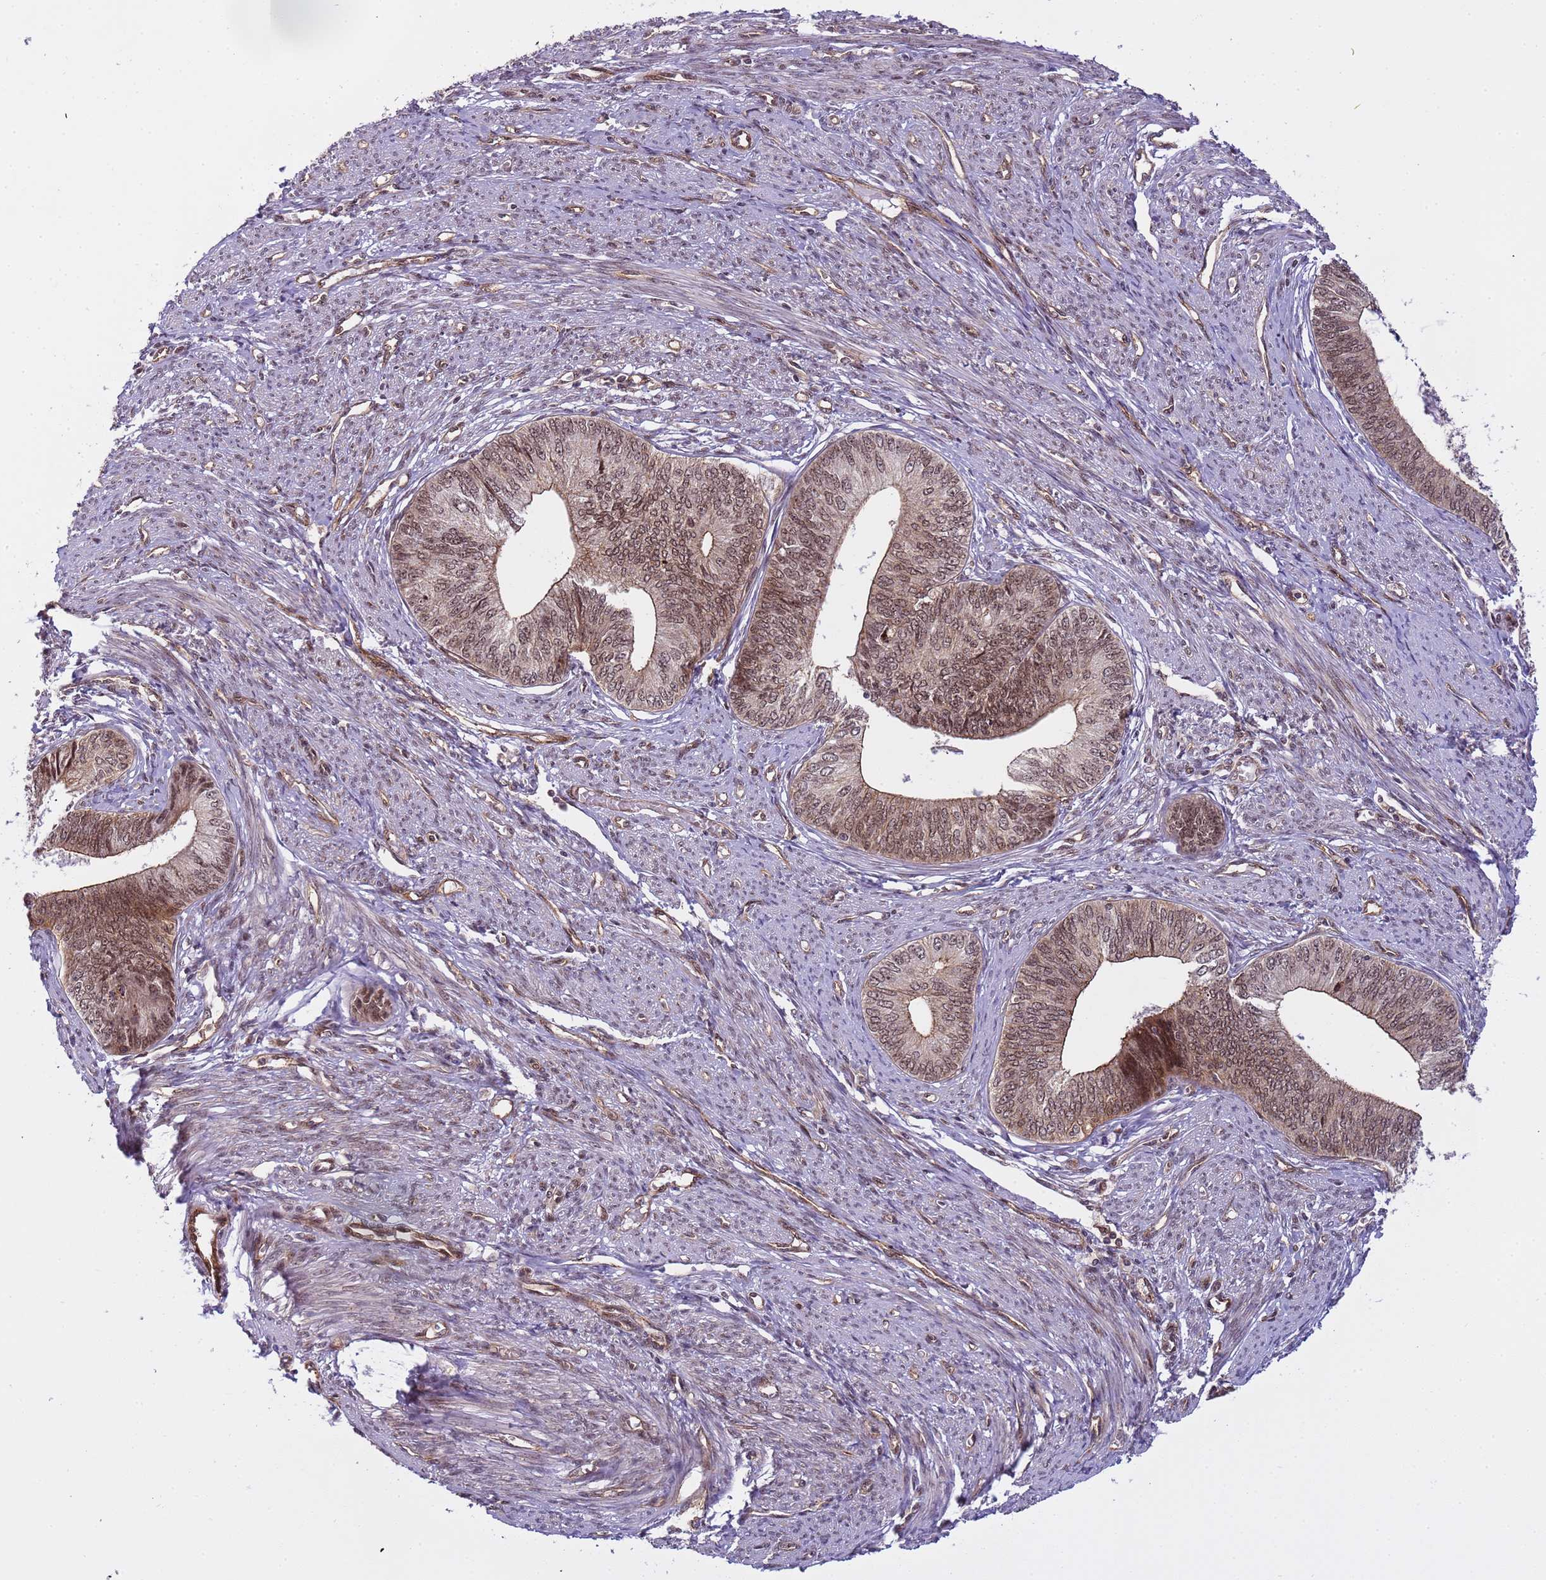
{"staining": {"intensity": "moderate", "quantity": ">75%", "location": "cytoplasmic/membranous,nuclear"}, "tissue": "endometrial cancer", "cell_type": "Tumor cells", "image_type": "cancer", "snomed": [{"axis": "morphology", "description": "Adenocarcinoma, NOS"}, {"axis": "topography", "description": "Endometrium"}], "caption": "An IHC image of tumor tissue is shown. Protein staining in brown shows moderate cytoplasmic/membranous and nuclear positivity in endometrial adenocarcinoma within tumor cells.", "gene": "EMC2", "patient": {"sex": "female", "age": 68}}